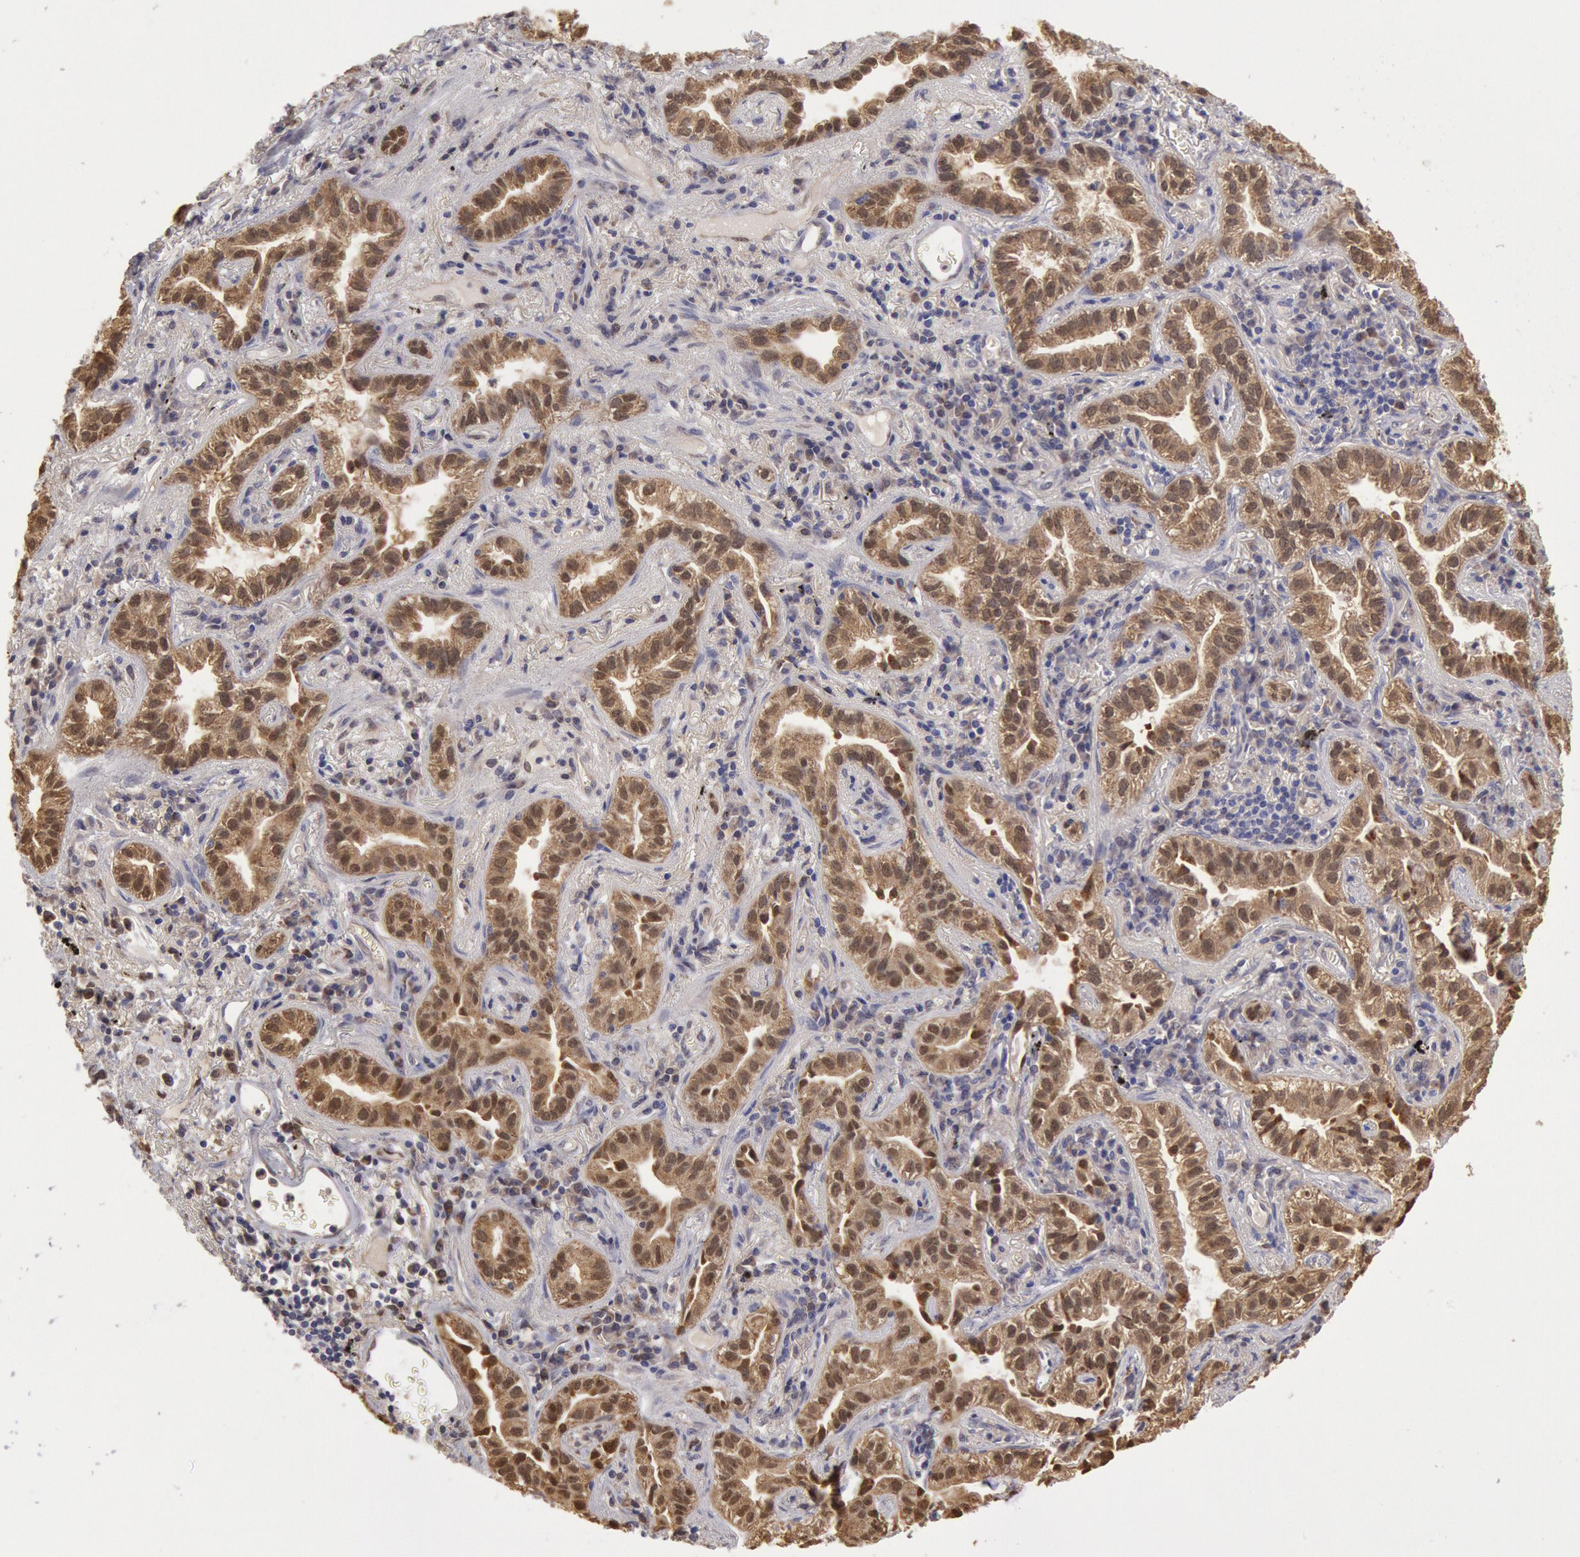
{"staining": {"intensity": "moderate", "quantity": ">75%", "location": "cytoplasmic/membranous"}, "tissue": "lung cancer", "cell_type": "Tumor cells", "image_type": "cancer", "snomed": [{"axis": "morphology", "description": "Adenocarcinoma, NOS"}, {"axis": "topography", "description": "Lung"}], "caption": "Moderate cytoplasmic/membranous protein staining is identified in about >75% of tumor cells in lung adenocarcinoma.", "gene": "MPST", "patient": {"sex": "female", "age": 50}}